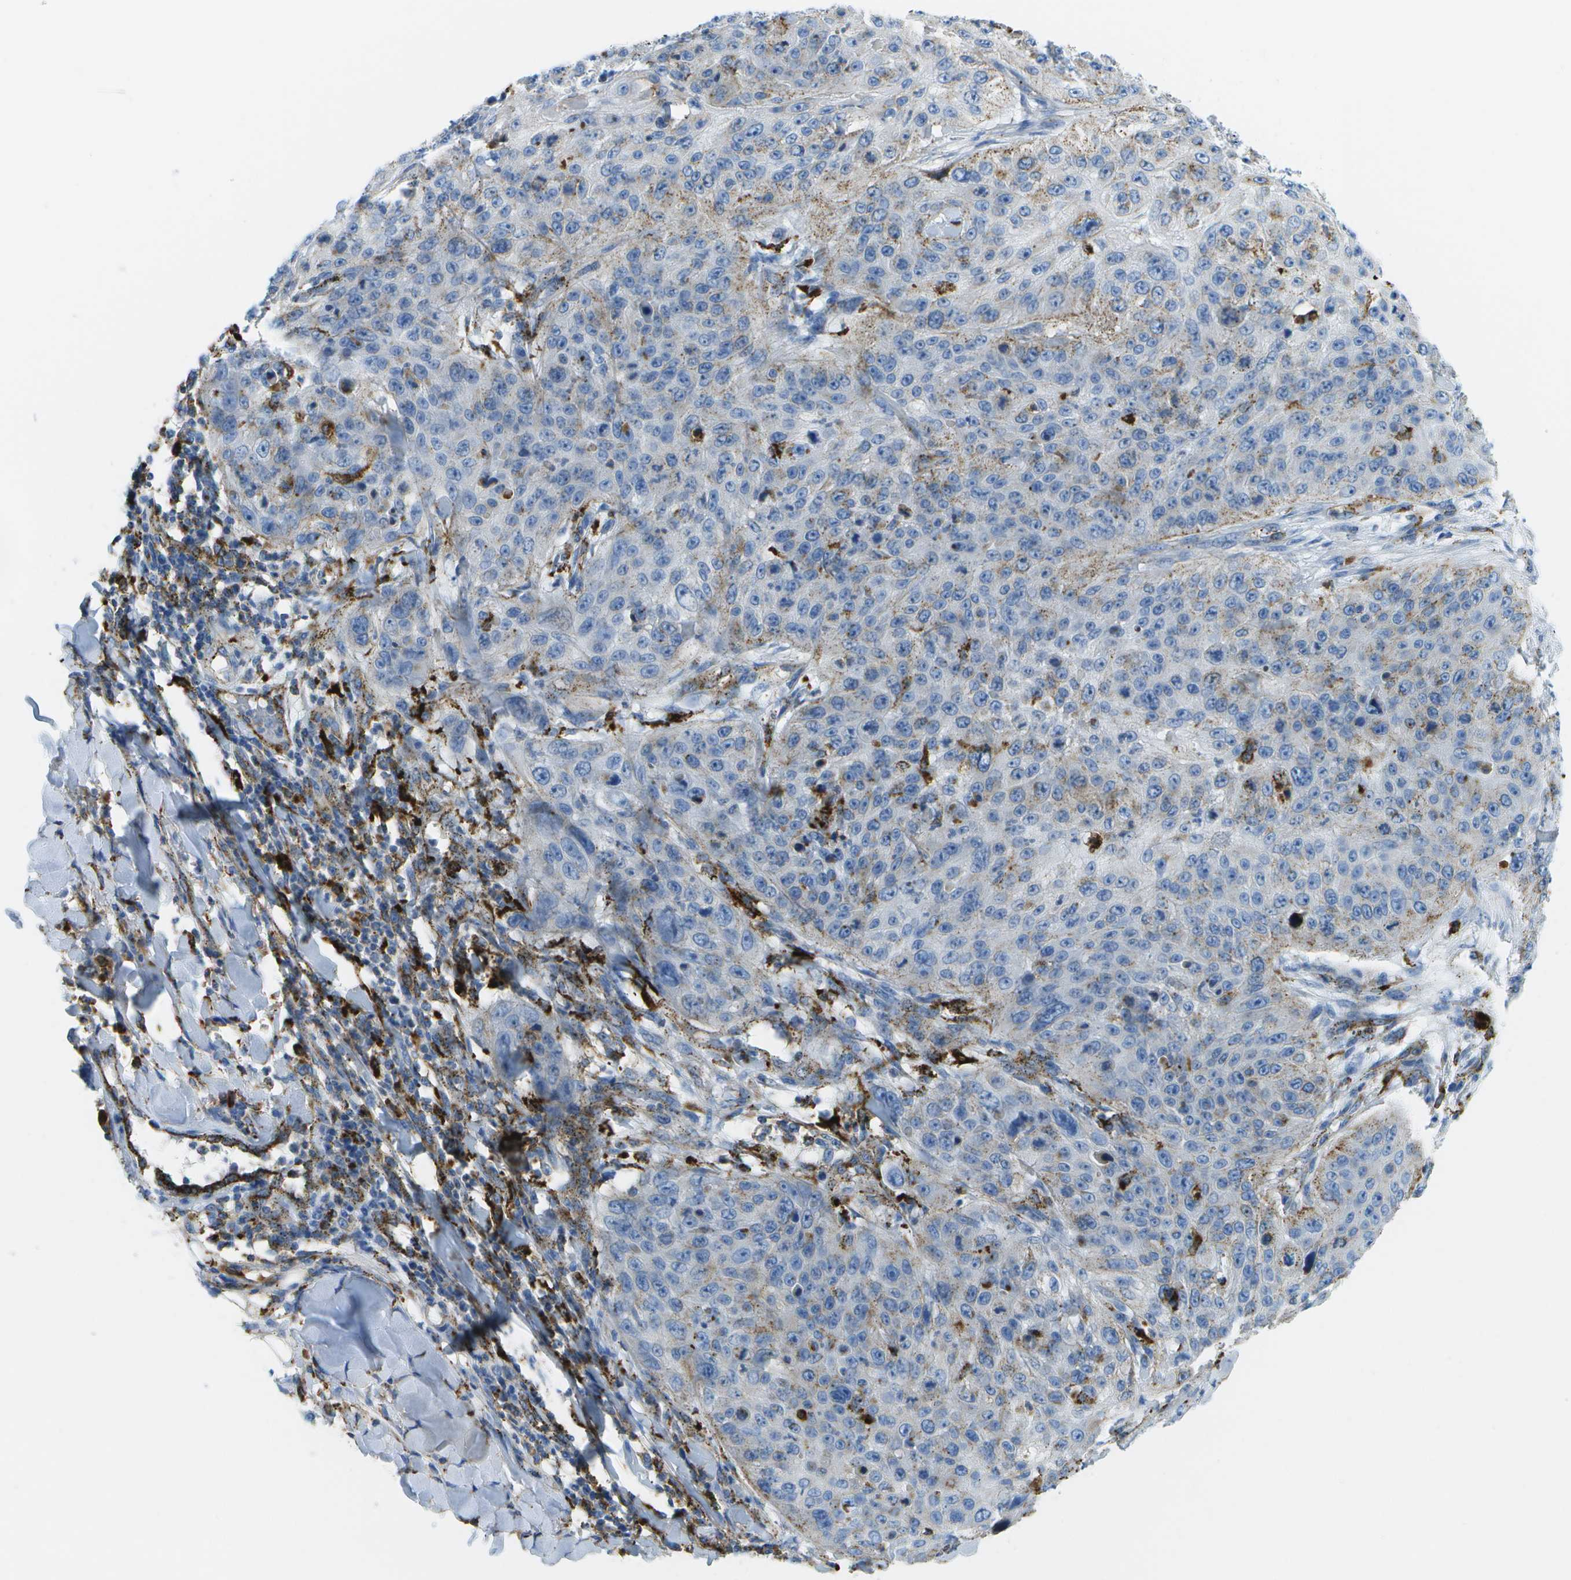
{"staining": {"intensity": "weak", "quantity": "<25%", "location": "cytoplasmic/membranous"}, "tissue": "skin cancer", "cell_type": "Tumor cells", "image_type": "cancer", "snomed": [{"axis": "morphology", "description": "Squamous cell carcinoma, NOS"}, {"axis": "topography", "description": "Skin"}], "caption": "This is an IHC histopathology image of human skin cancer. There is no staining in tumor cells.", "gene": "PRCP", "patient": {"sex": "female", "age": 80}}